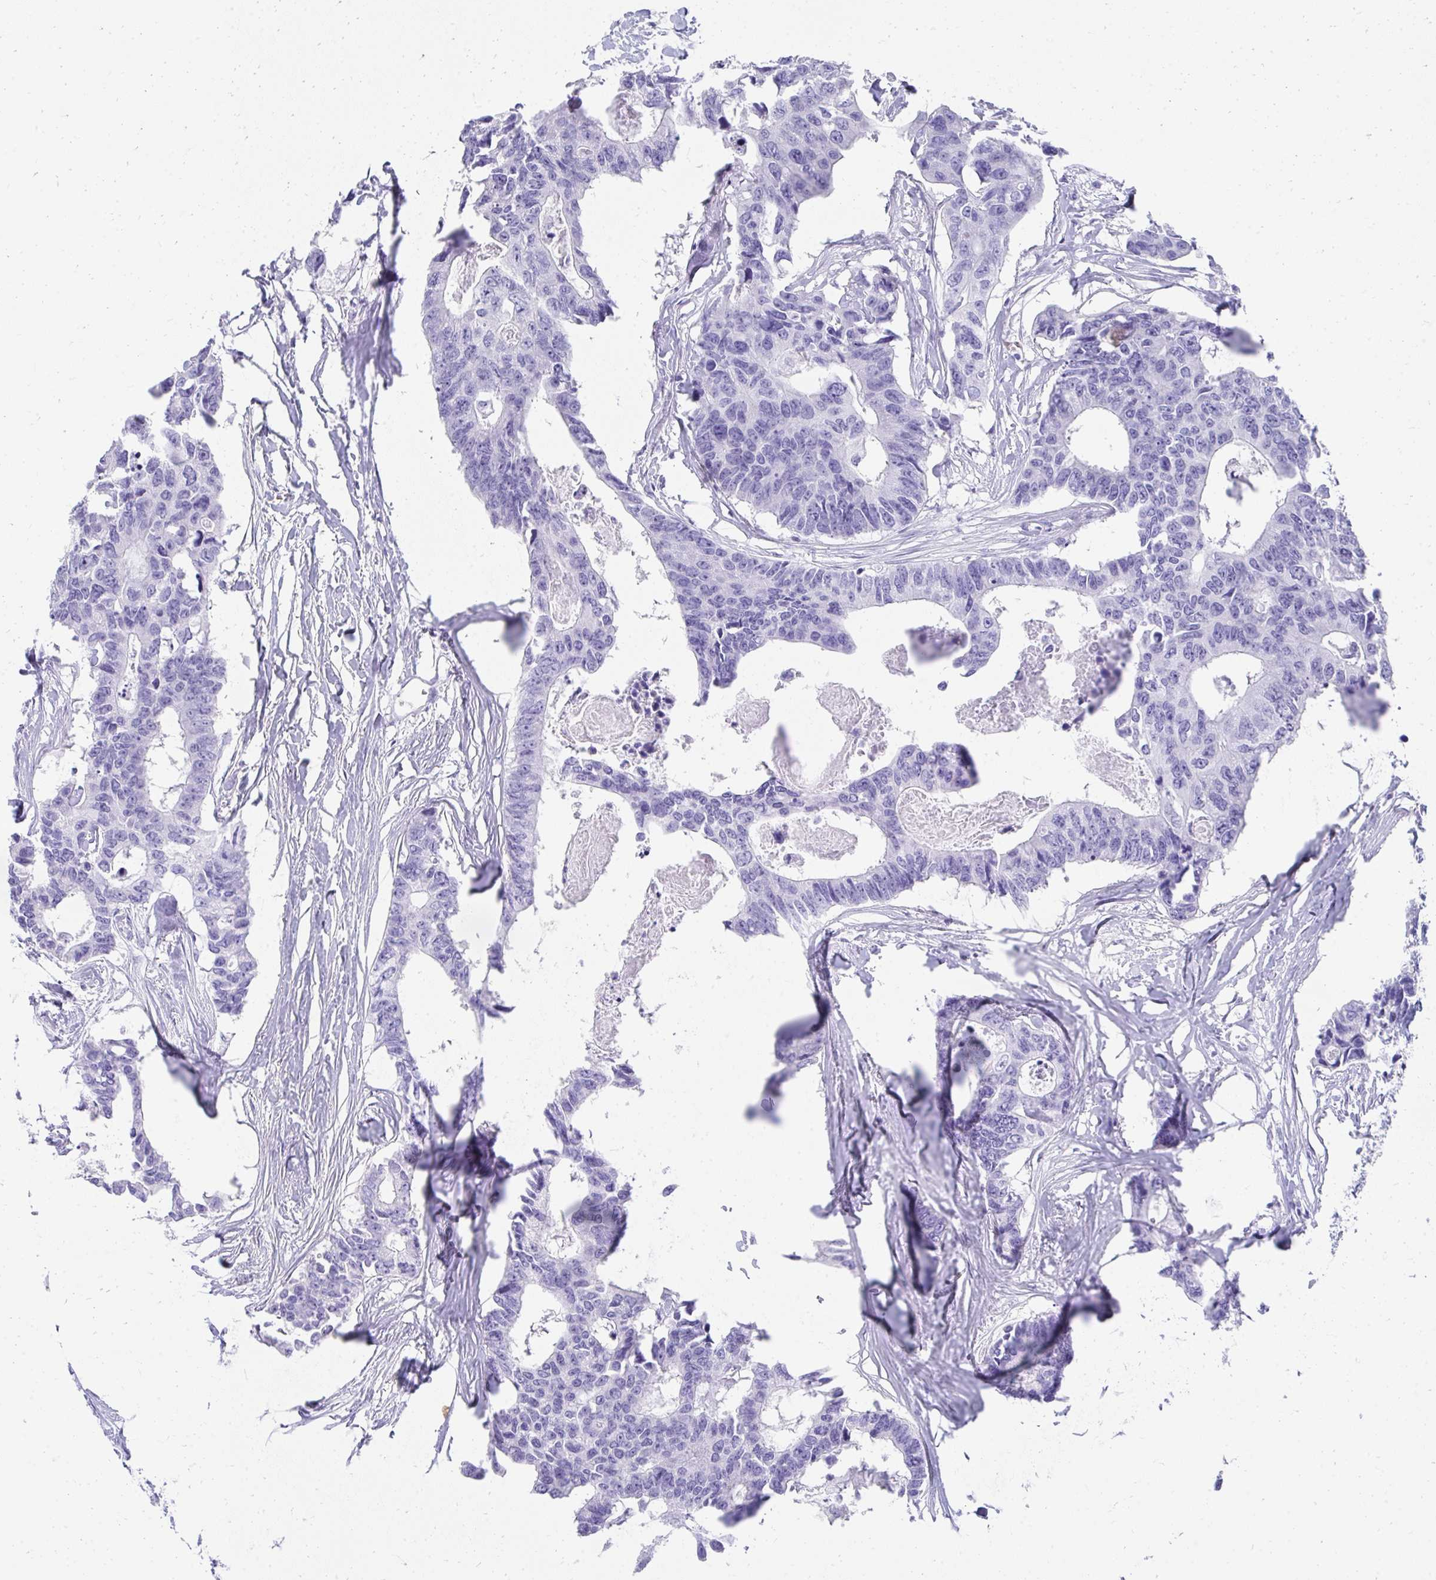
{"staining": {"intensity": "negative", "quantity": "none", "location": "none"}, "tissue": "colorectal cancer", "cell_type": "Tumor cells", "image_type": "cancer", "snomed": [{"axis": "morphology", "description": "Adenocarcinoma, NOS"}, {"axis": "topography", "description": "Rectum"}], "caption": "Immunohistochemical staining of colorectal adenocarcinoma shows no significant staining in tumor cells.", "gene": "TNNT1", "patient": {"sex": "male", "age": 57}}